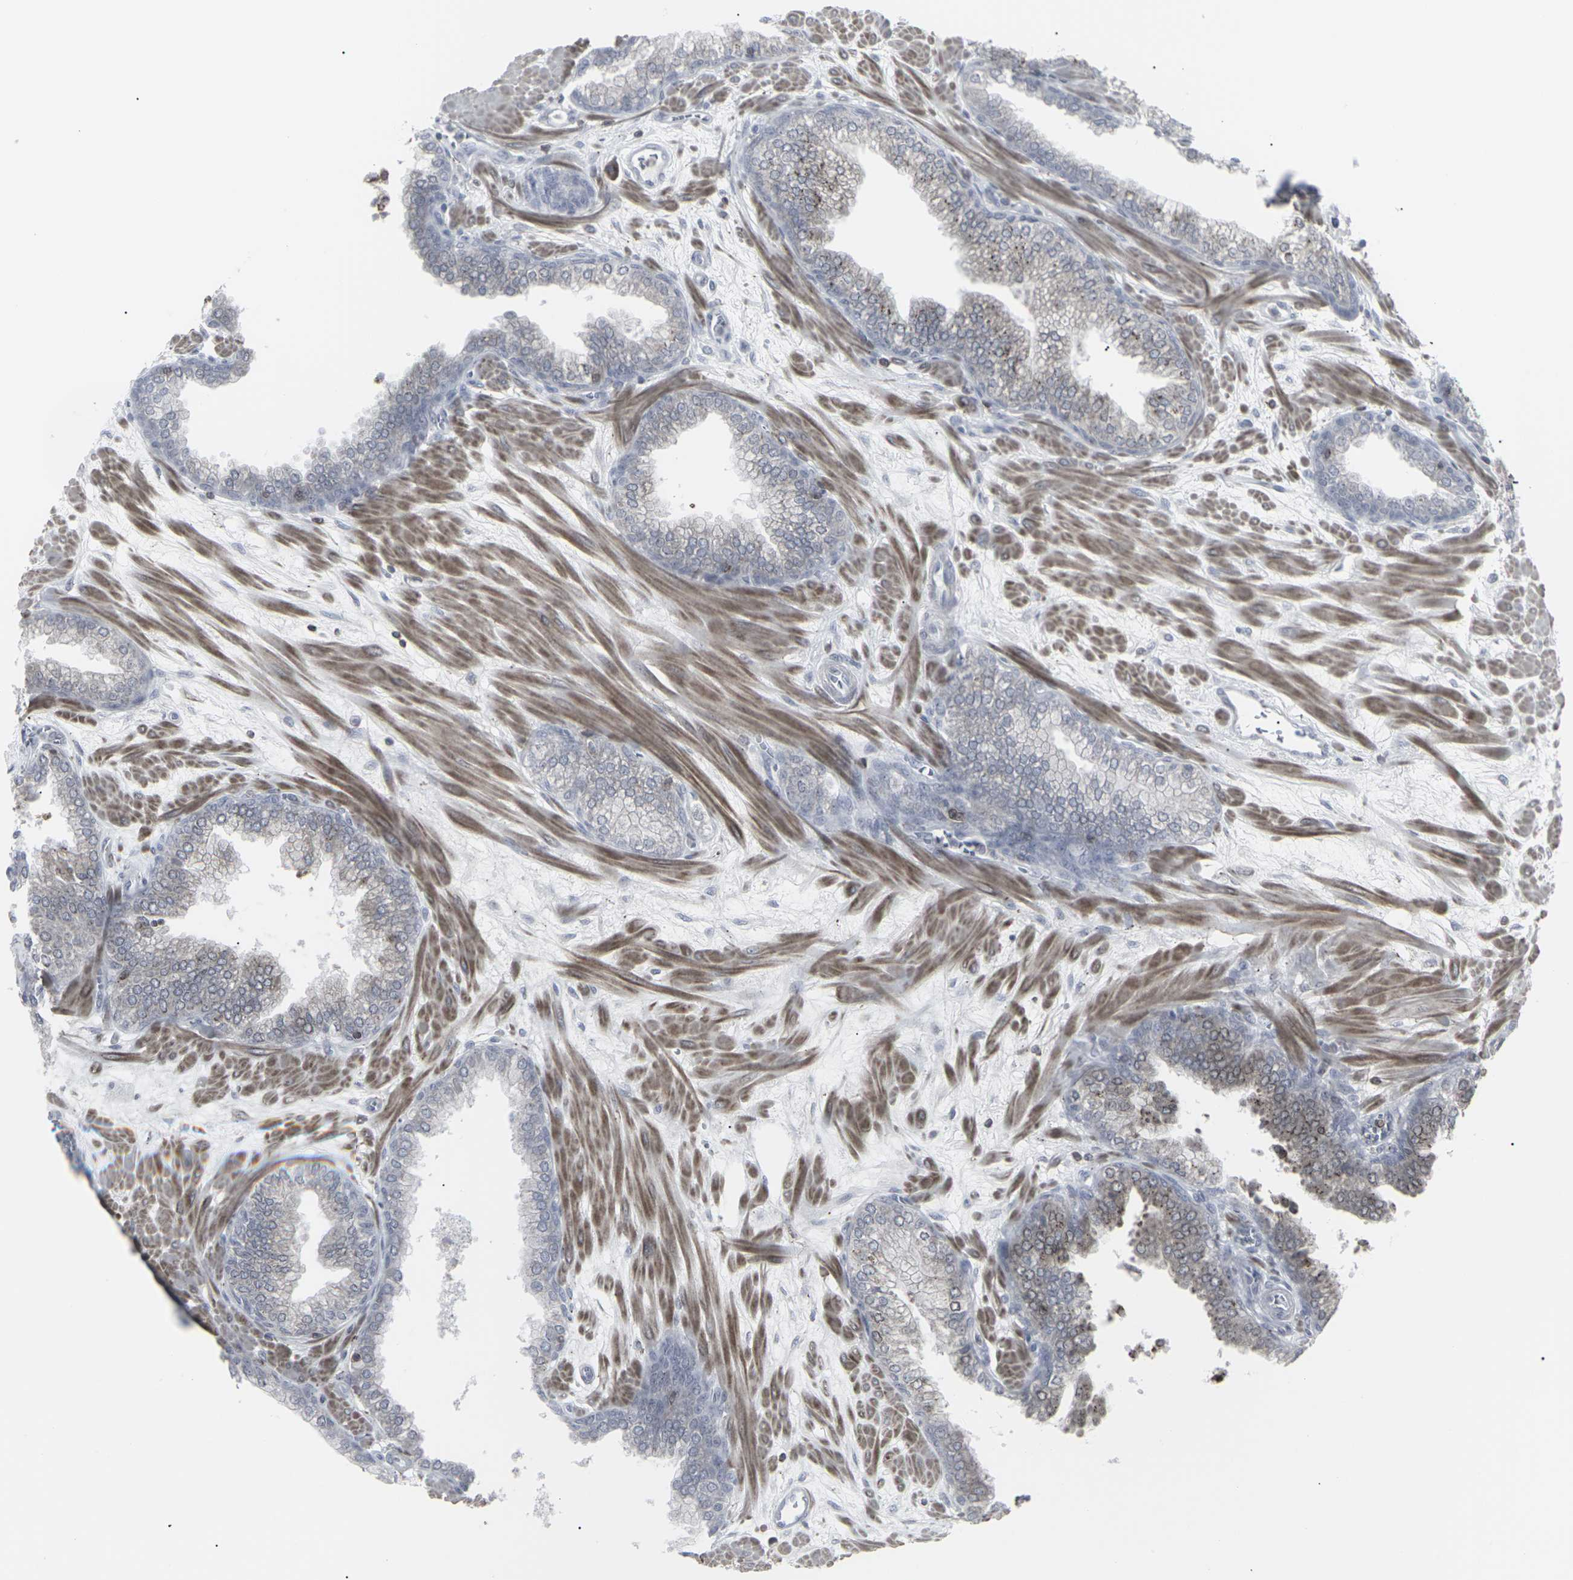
{"staining": {"intensity": "weak", "quantity": "<25%", "location": "cytoplasmic/membranous"}, "tissue": "prostate", "cell_type": "Glandular cells", "image_type": "normal", "snomed": [{"axis": "morphology", "description": "Normal tissue, NOS"}, {"axis": "morphology", "description": "Urothelial carcinoma, Low grade"}, {"axis": "topography", "description": "Urinary bladder"}, {"axis": "topography", "description": "Prostate"}], "caption": "Human prostate stained for a protein using immunohistochemistry (IHC) shows no expression in glandular cells.", "gene": "APOBEC2", "patient": {"sex": "male", "age": 60}}